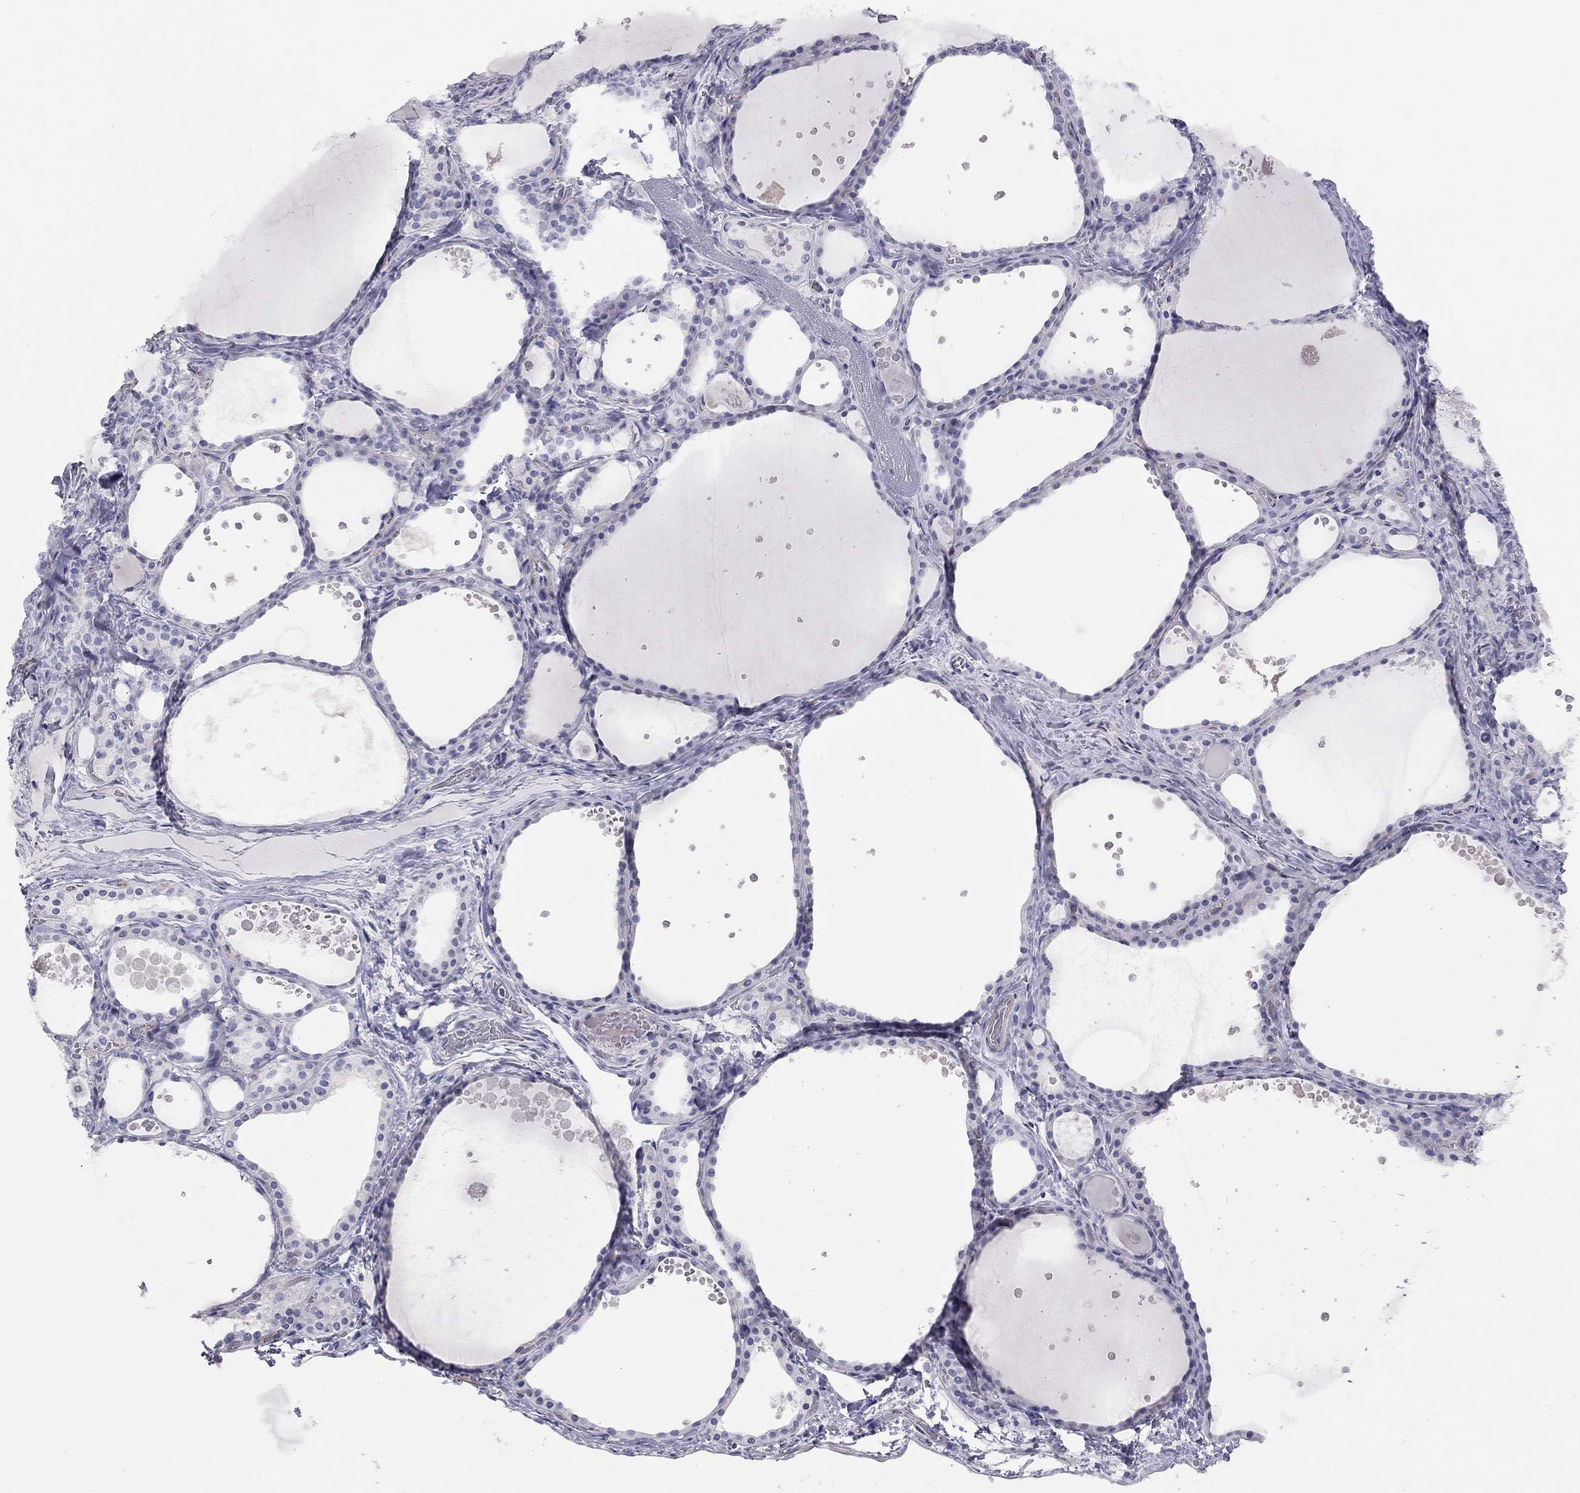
{"staining": {"intensity": "negative", "quantity": "none", "location": "none"}, "tissue": "thyroid gland", "cell_type": "Glandular cells", "image_type": "normal", "snomed": [{"axis": "morphology", "description": "Normal tissue, NOS"}, {"axis": "topography", "description": "Thyroid gland"}], "caption": "The immunohistochemistry micrograph has no significant positivity in glandular cells of thyroid gland.", "gene": "ADCYAP1", "patient": {"sex": "male", "age": 63}}